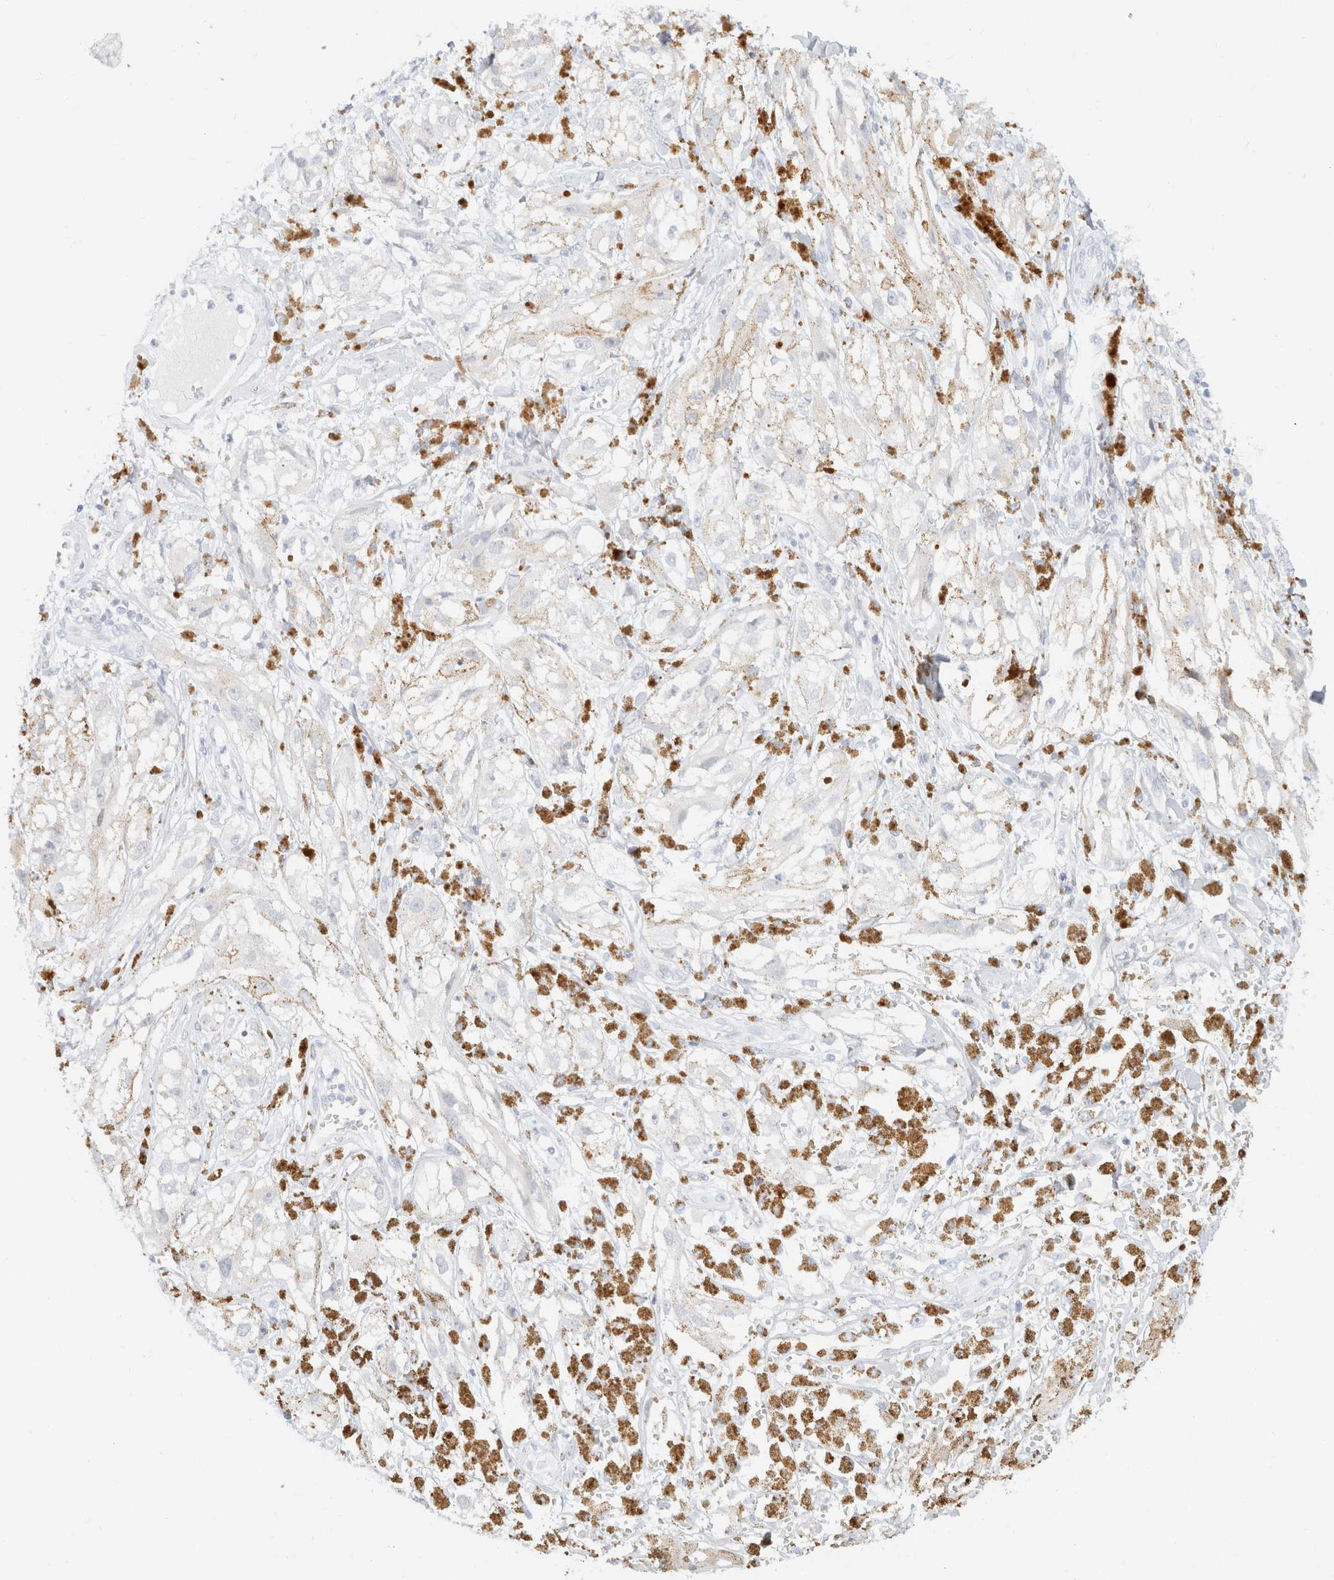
{"staining": {"intensity": "negative", "quantity": "none", "location": "none"}, "tissue": "melanoma", "cell_type": "Tumor cells", "image_type": "cancer", "snomed": [{"axis": "morphology", "description": "Malignant melanoma, NOS"}, {"axis": "topography", "description": "Skin"}], "caption": "This is an immunohistochemistry (IHC) image of human melanoma. There is no expression in tumor cells.", "gene": "KRT20", "patient": {"sex": "male", "age": 88}}